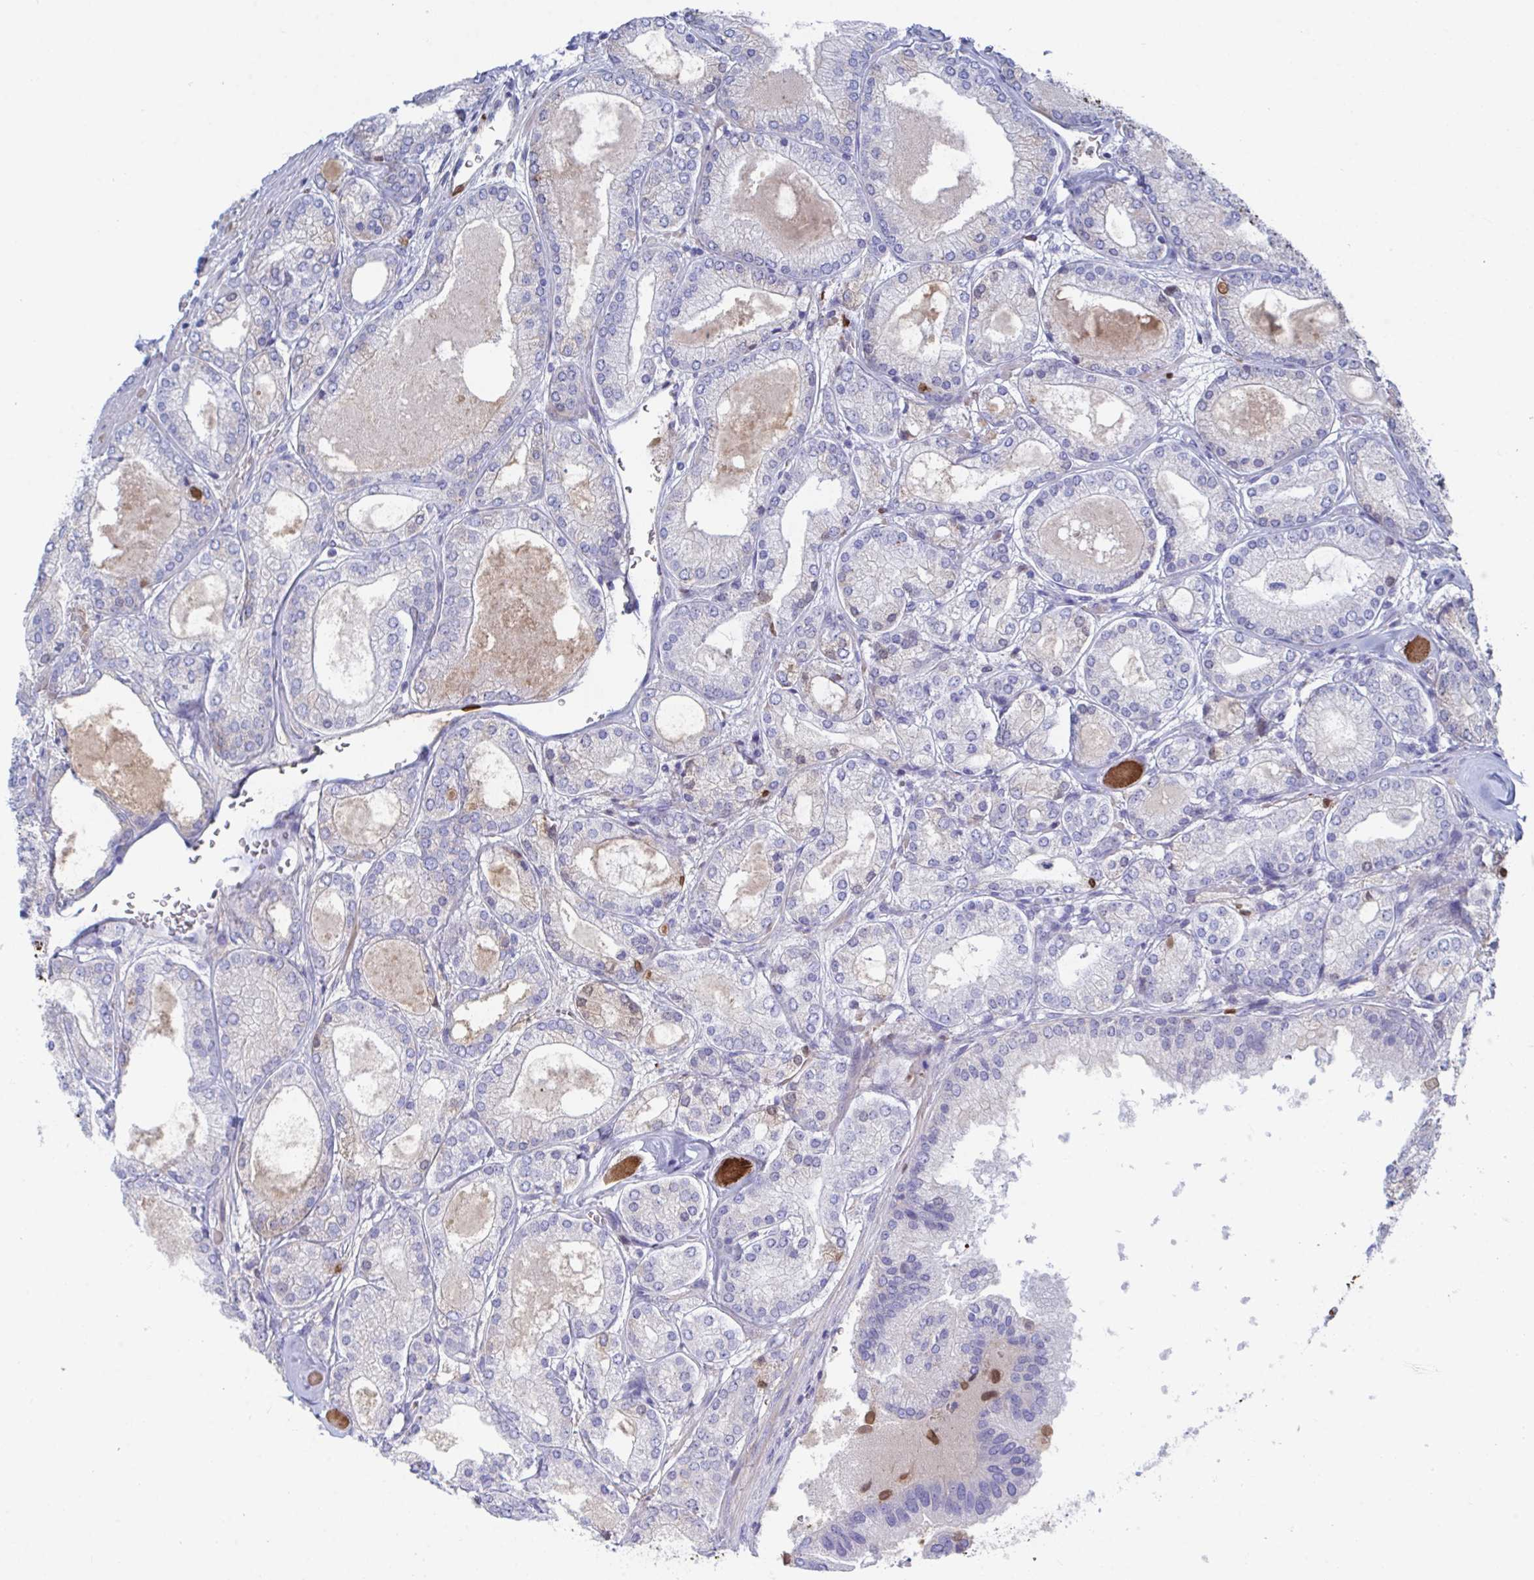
{"staining": {"intensity": "negative", "quantity": "none", "location": "none"}, "tissue": "prostate cancer", "cell_type": "Tumor cells", "image_type": "cancer", "snomed": [{"axis": "morphology", "description": "Adenocarcinoma, High grade"}, {"axis": "topography", "description": "Prostate"}], "caption": "Human prostate high-grade adenocarcinoma stained for a protein using IHC exhibits no positivity in tumor cells.", "gene": "TNFAIP6", "patient": {"sex": "male", "age": 67}}